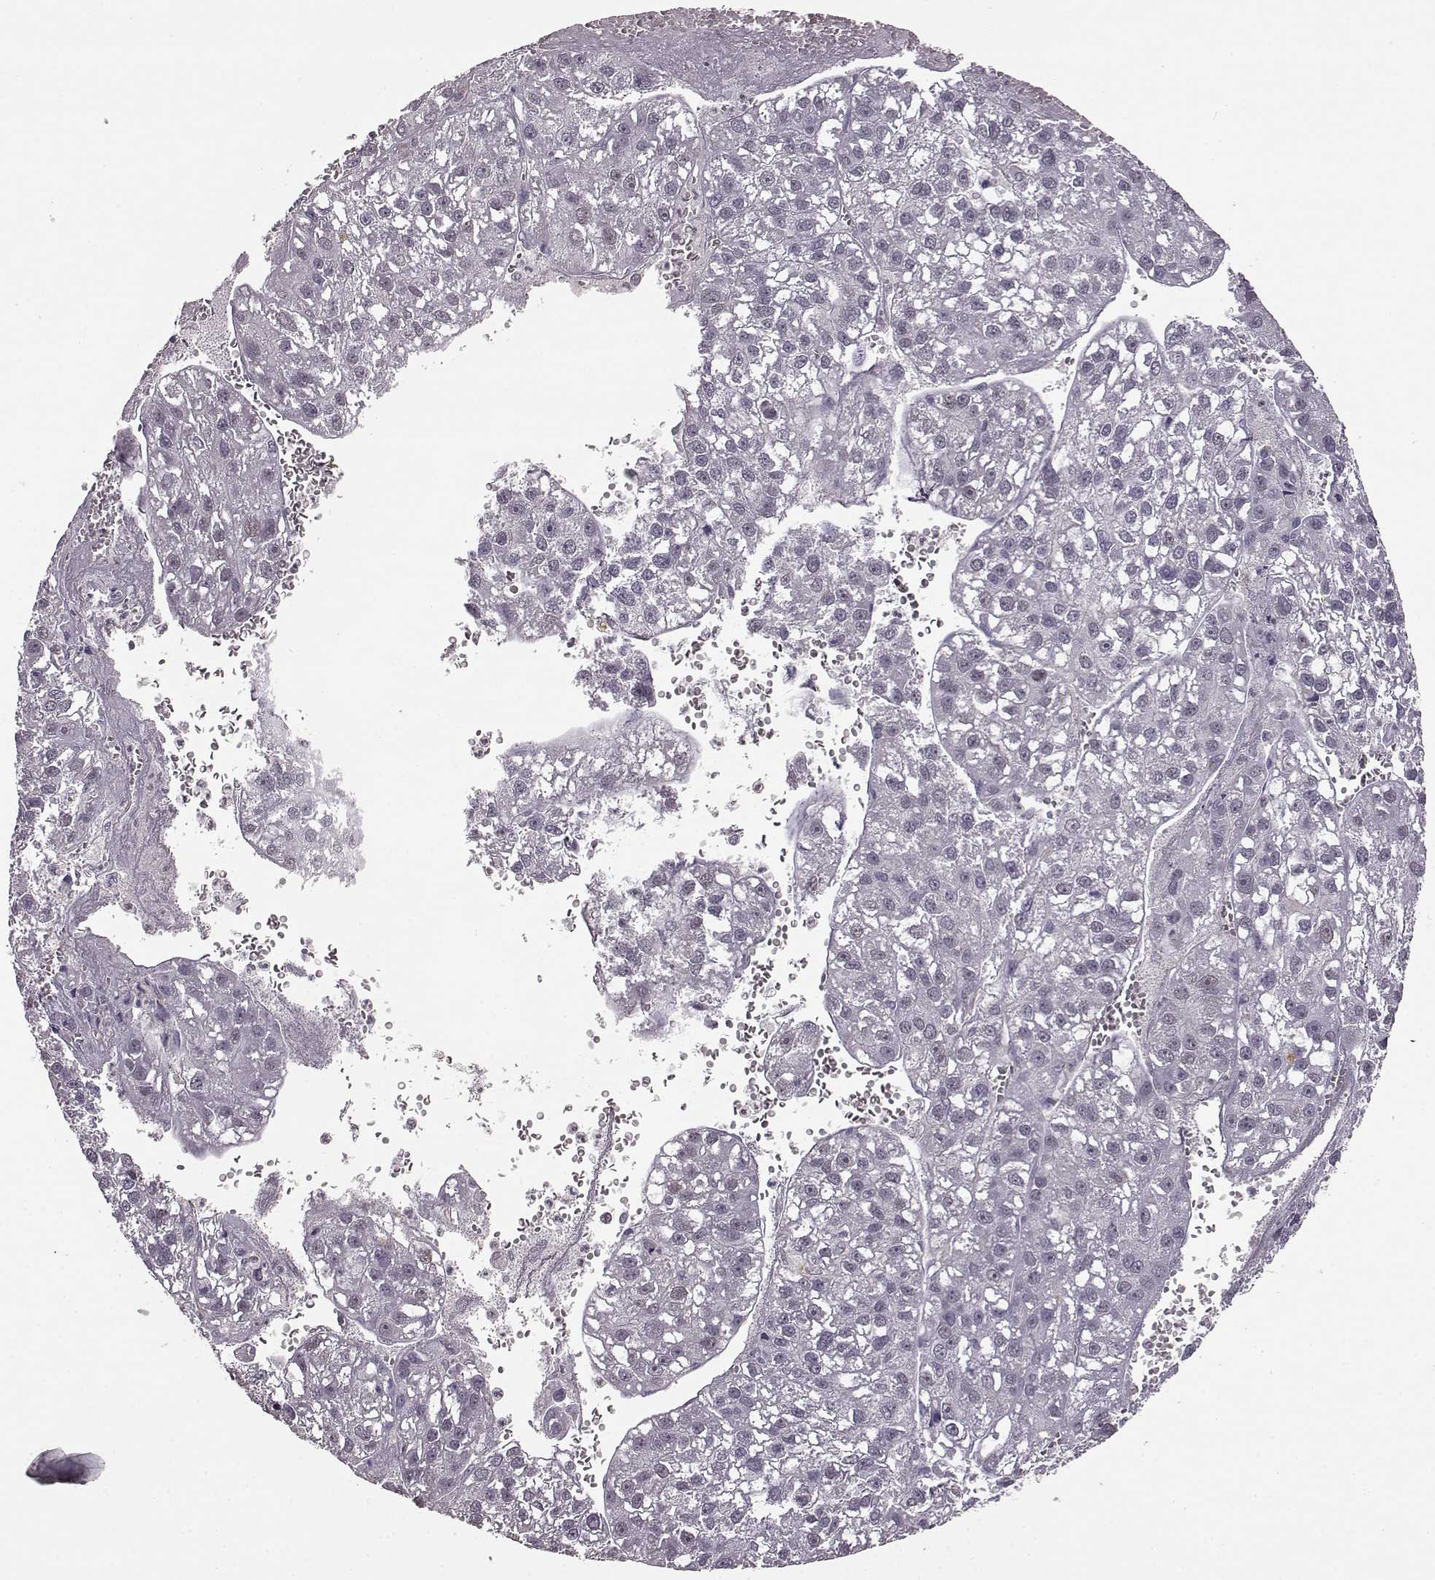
{"staining": {"intensity": "negative", "quantity": "none", "location": "none"}, "tissue": "liver cancer", "cell_type": "Tumor cells", "image_type": "cancer", "snomed": [{"axis": "morphology", "description": "Carcinoma, Hepatocellular, NOS"}, {"axis": "topography", "description": "Liver"}], "caption": "DAB immunohistochemical staining of human liver hepatocellular carcinoma shows no significant positivity in tumor cells.", "gene": "CNGA3", "patient": {"sex": "female", "age": 70}}